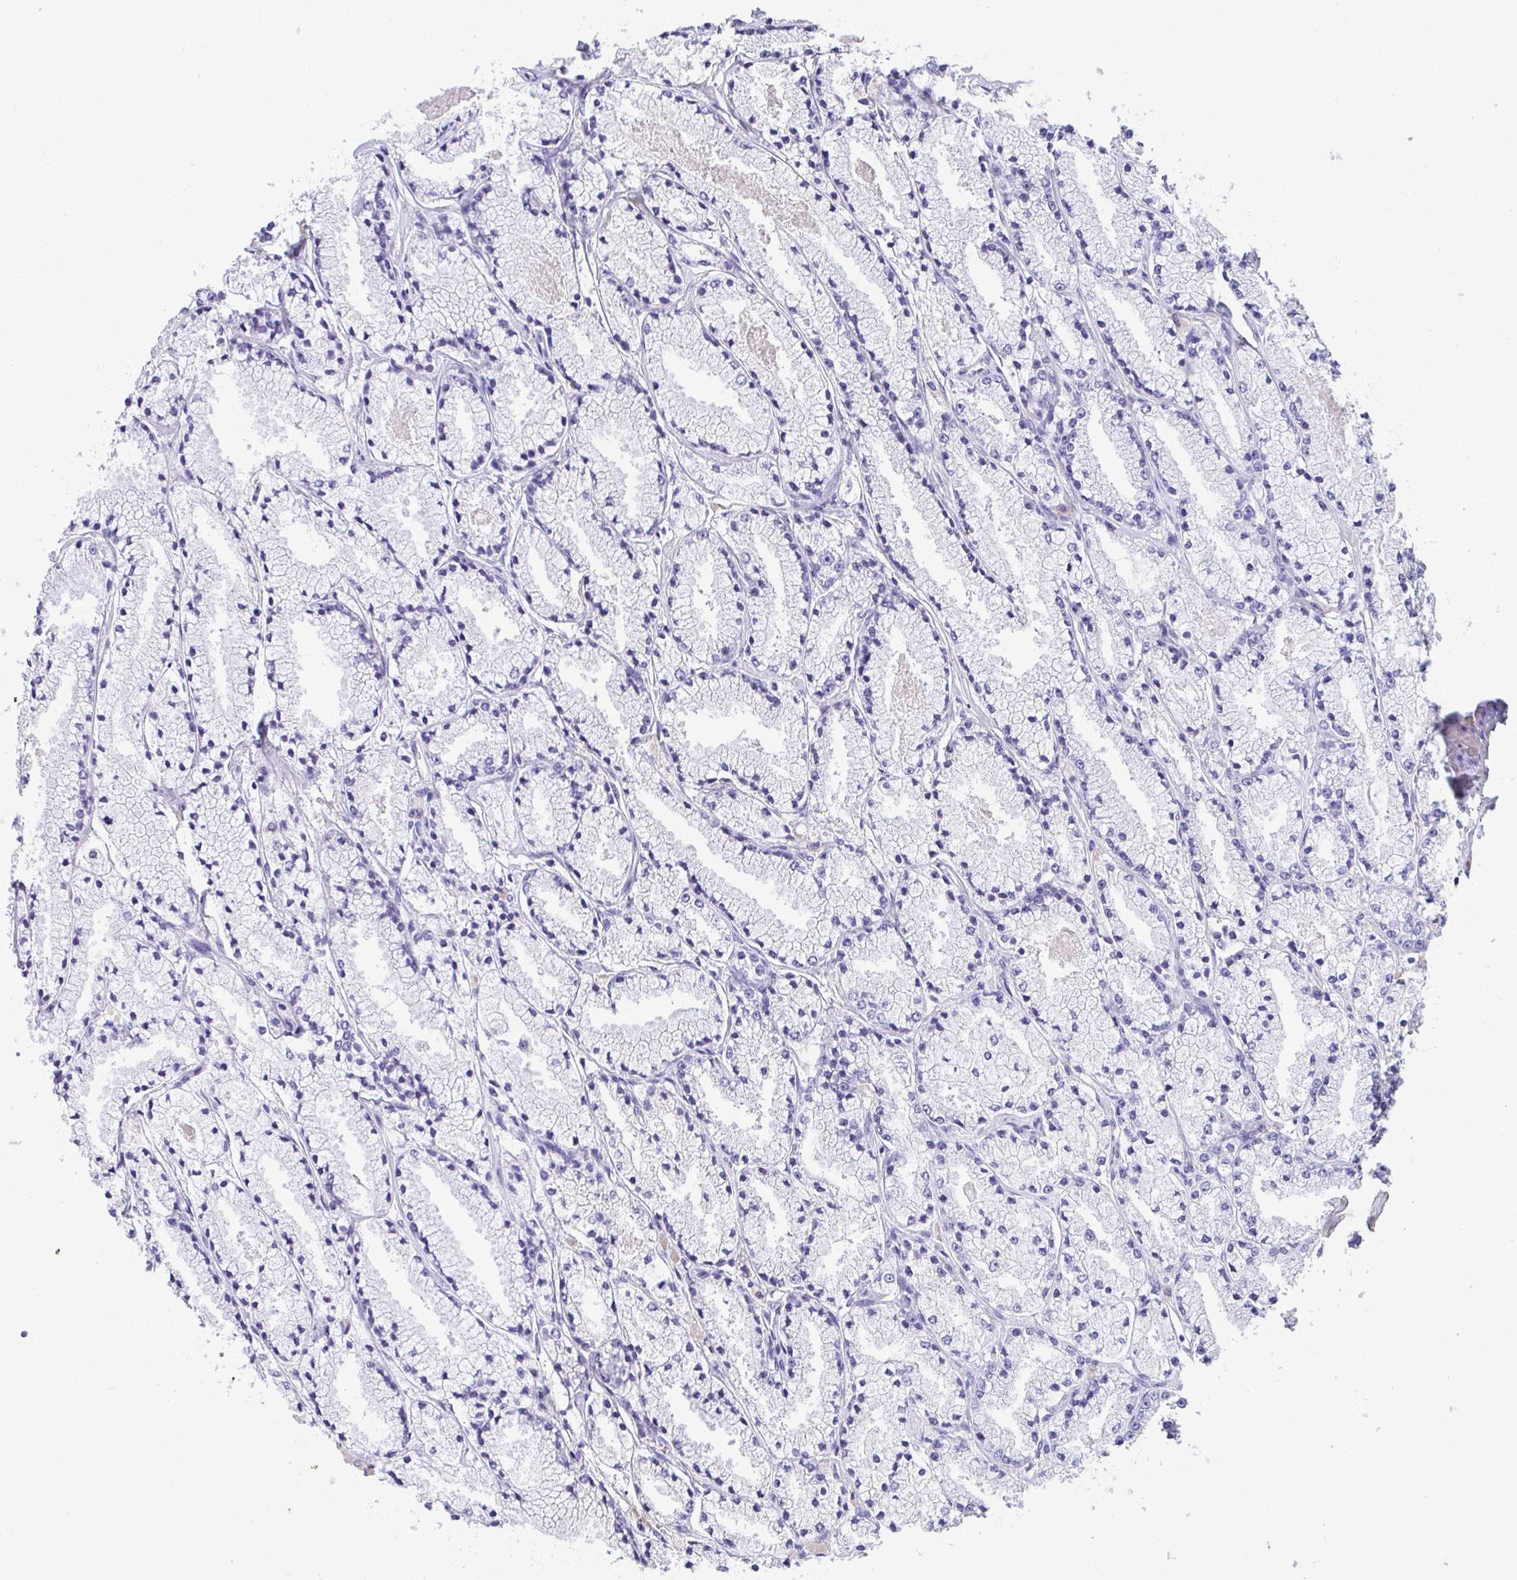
{"staining": {"intensity": "negative", "quantity": "none", "location": "none"}, "tissue": "prostate cancer", "cell_type": "Tumor cells", "image_type": "cancer", "snomed": [{"axis": "morphology", "description": "Adenocarcinoma, High grade"}, {"axis": "topography", "description": "Prostate"}], "caption": "This is an immunohistochemistry (IHC) image of prostate cancer. There is no positivity in tumor cells.", "gene": "COA5", "patient": {"sex": "male", "age": 63}}